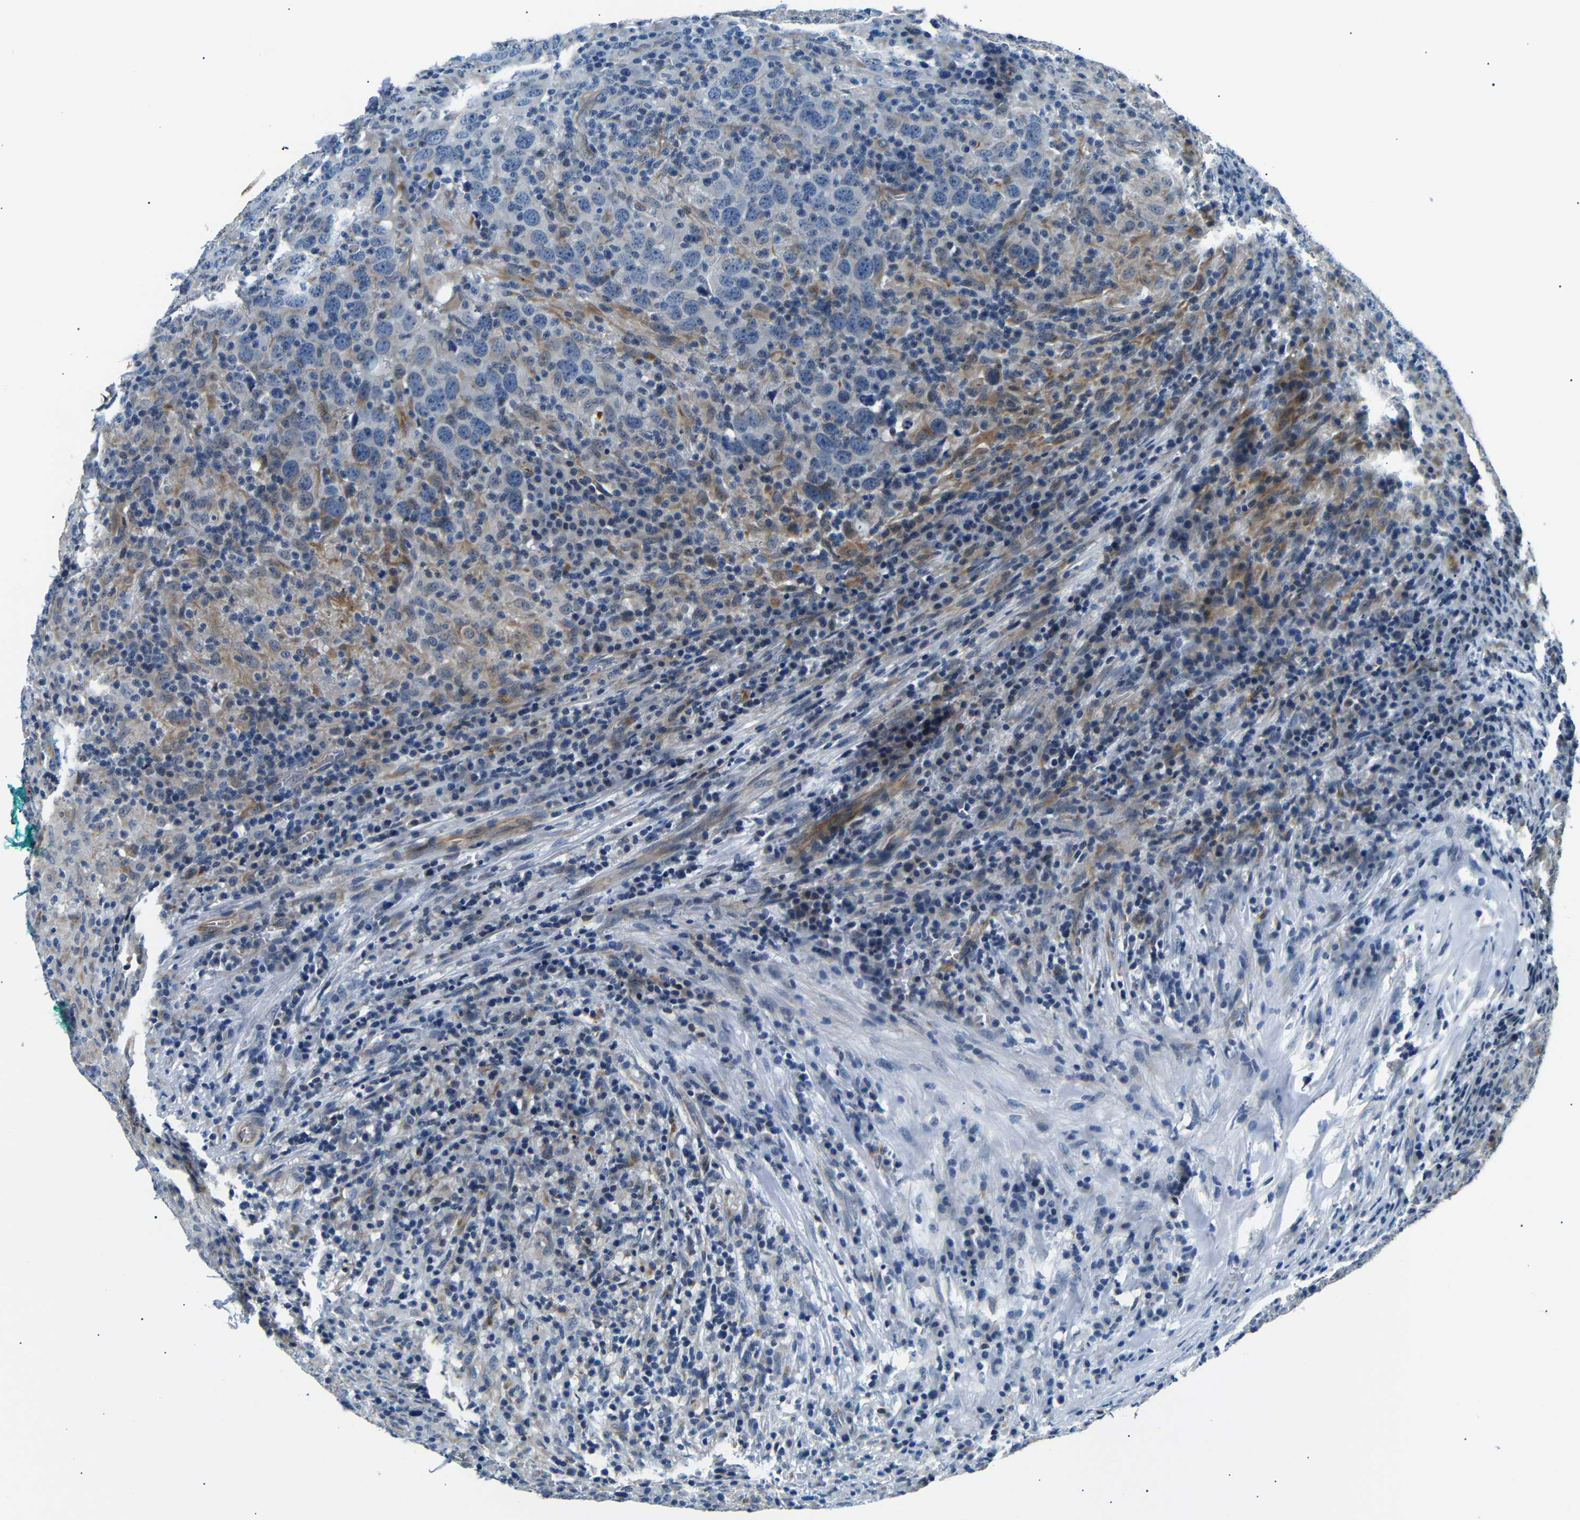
{"staining": {"intensity": "weak", "quantity": "<25%", "location": "cytoplasmic/membranous"}, "tissue": "head and neck cancer", "cell_type": "Tumor cells", "image_type": "cancer", "snomed": [{"axis": "morphology", "description": "Adenocarcinoma, NOS"}, {"axis": "topography", "description": "Salivary gland"}, {"axis": "topography", "description": "Head-Neck"}], "caption": "An IHC histopathology image of adenocarcinoma (head and neck) is shown. There is no staining in tumor cells of adenocarcinoma (head and neck). Brightfield microscopy of immunohistochemistry stained with DAB (brown) and hematoxylin (blue), captured at high magnification.", "gene": "TAFA1", "patient": {"sex": "female", "age": 65}}